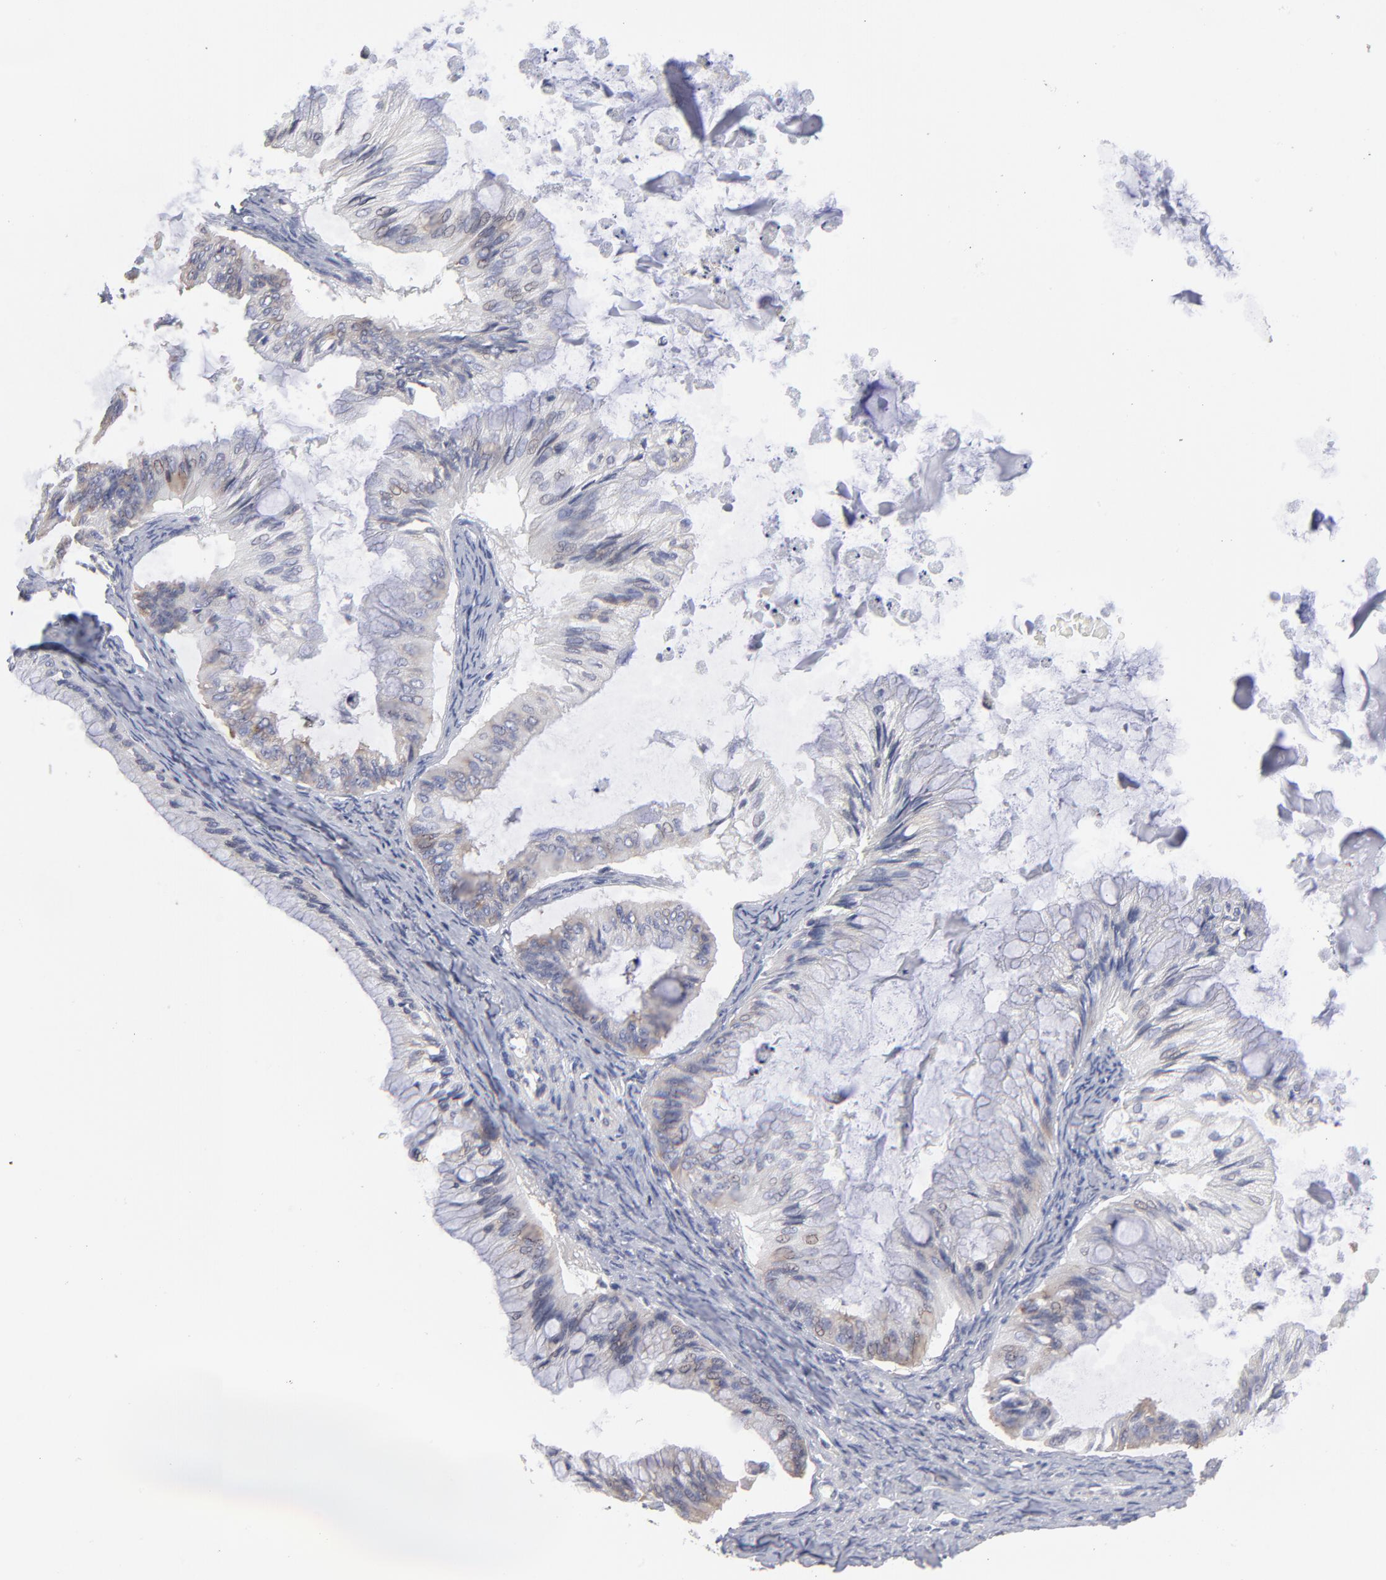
{"staining": {"intensity": "weak", "quantity": "25%-75%", "location": "cytoplasmic/membranous"}, "tissue": "ovarian cancer", "cell_type": "Tumor cells", "image_type": "cancer", "snomed": [{"axis": "morphology", "description": "Cystadenocarcinoma, mucinous, NOS"}, {"axis": "topography", "description": "Ovary"}], "caption": "Brown immunohistochemical staining in ovarian cancer shows weak cytoplasmic/membranous positivity in about 25%-75% of tumor cells.", "gene": "RPL3", "patient": {"sex": "female", "age": 57}}